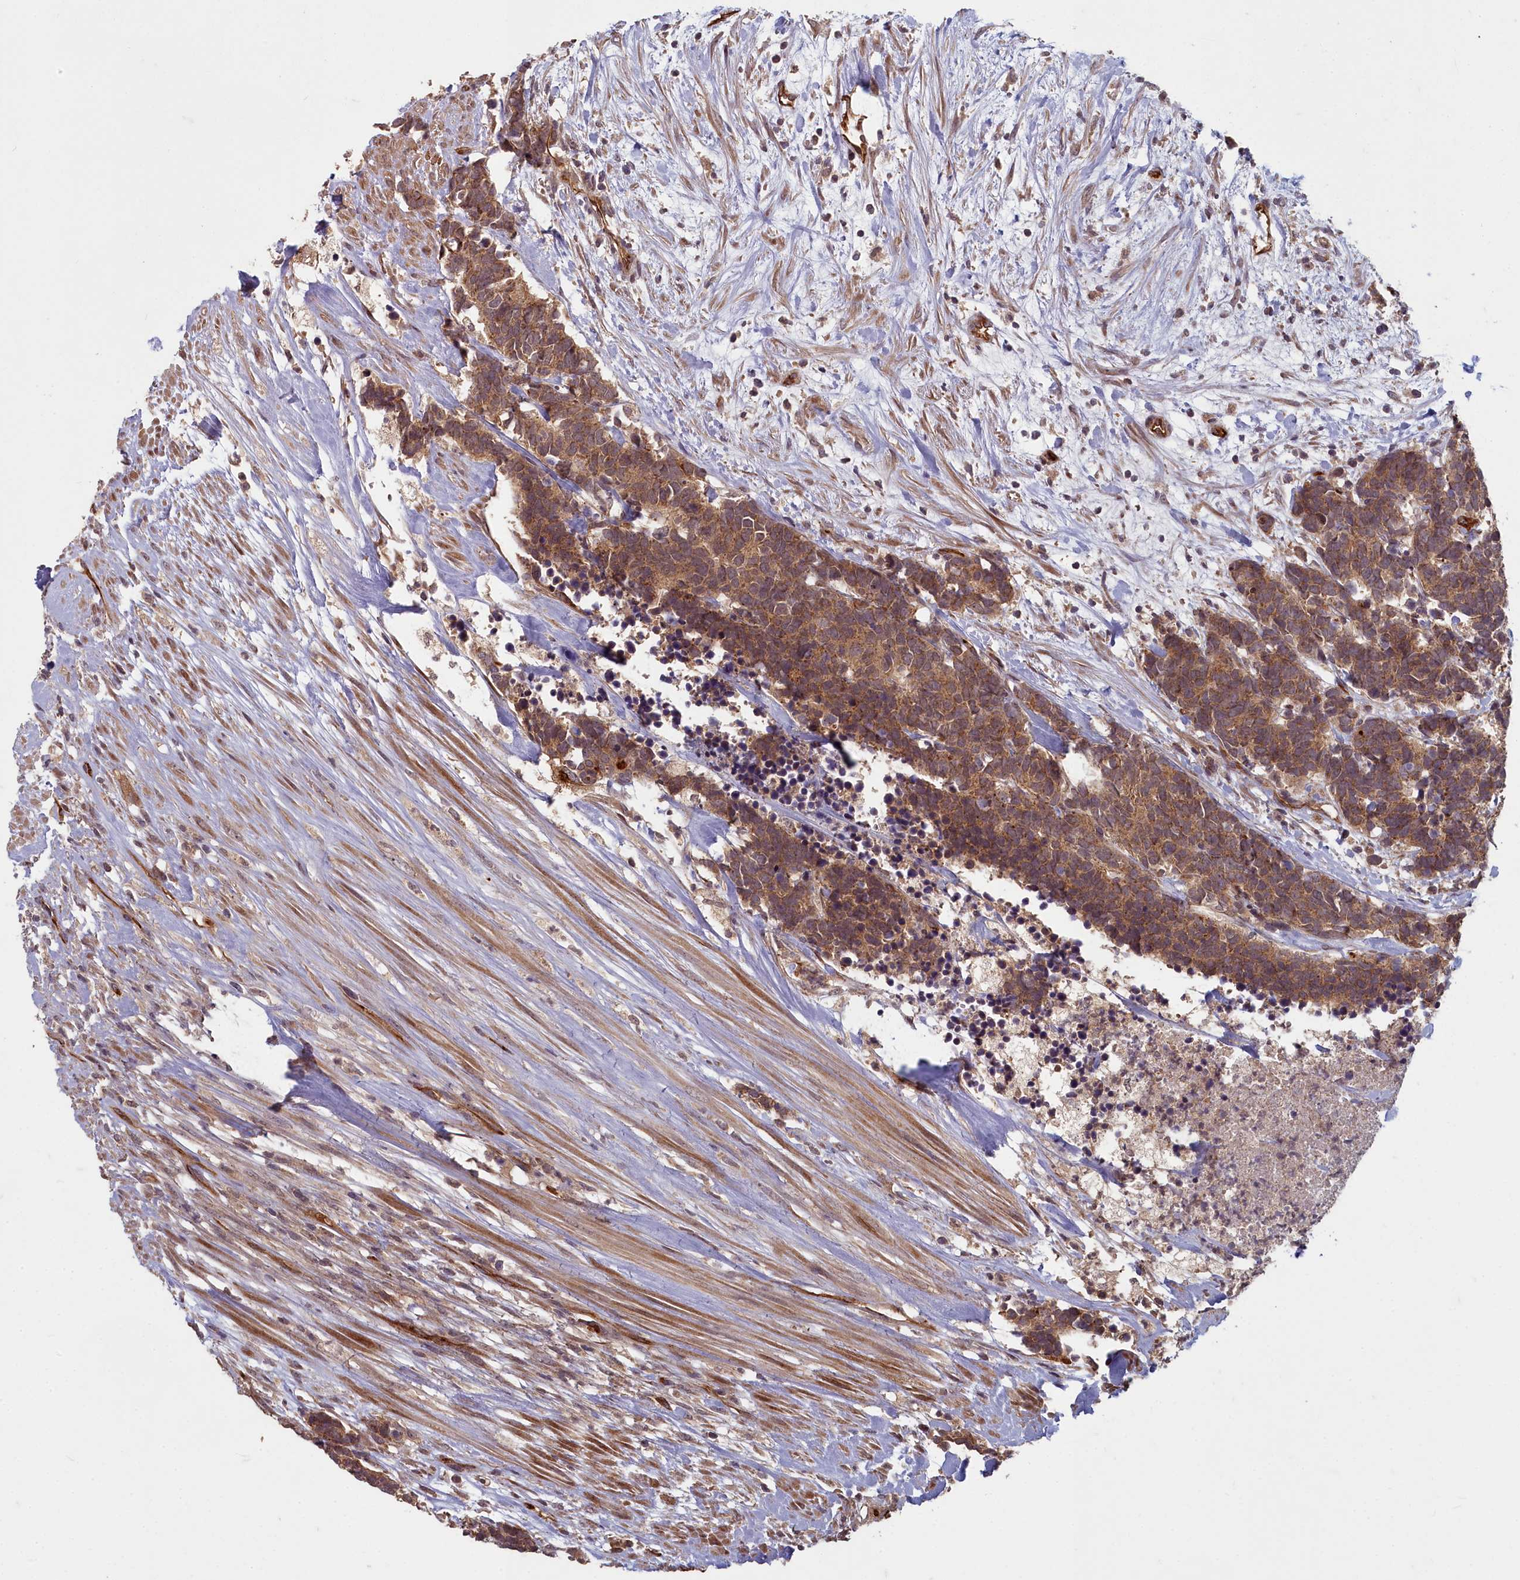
{"staining": {"intensity": "moderate", "quantity": ">75%", "location": "cytoplasmic/membranous"}, "tissue": "carcinoid", "cell_type": "Tumor cells", "image_type": "cancer", "snomed": [{"axis": "morphology", "description": "Carcinoma, NOS"}, {"axis": "morphology", "description": "Carcinoid, malignant, NOS"}, {"axis": "topography", "description": "Prostate"}], "caption": "Immunohistochemistry (IHC) (DAB (3,3'-diaminobenzidine)) staining of carcinoid displays moderate cytoplasmic/membranous protein positivity in about >75% of tumor cells.", "gene": "TSPYL4", "patient": {"sex": "male", "age": 57}}